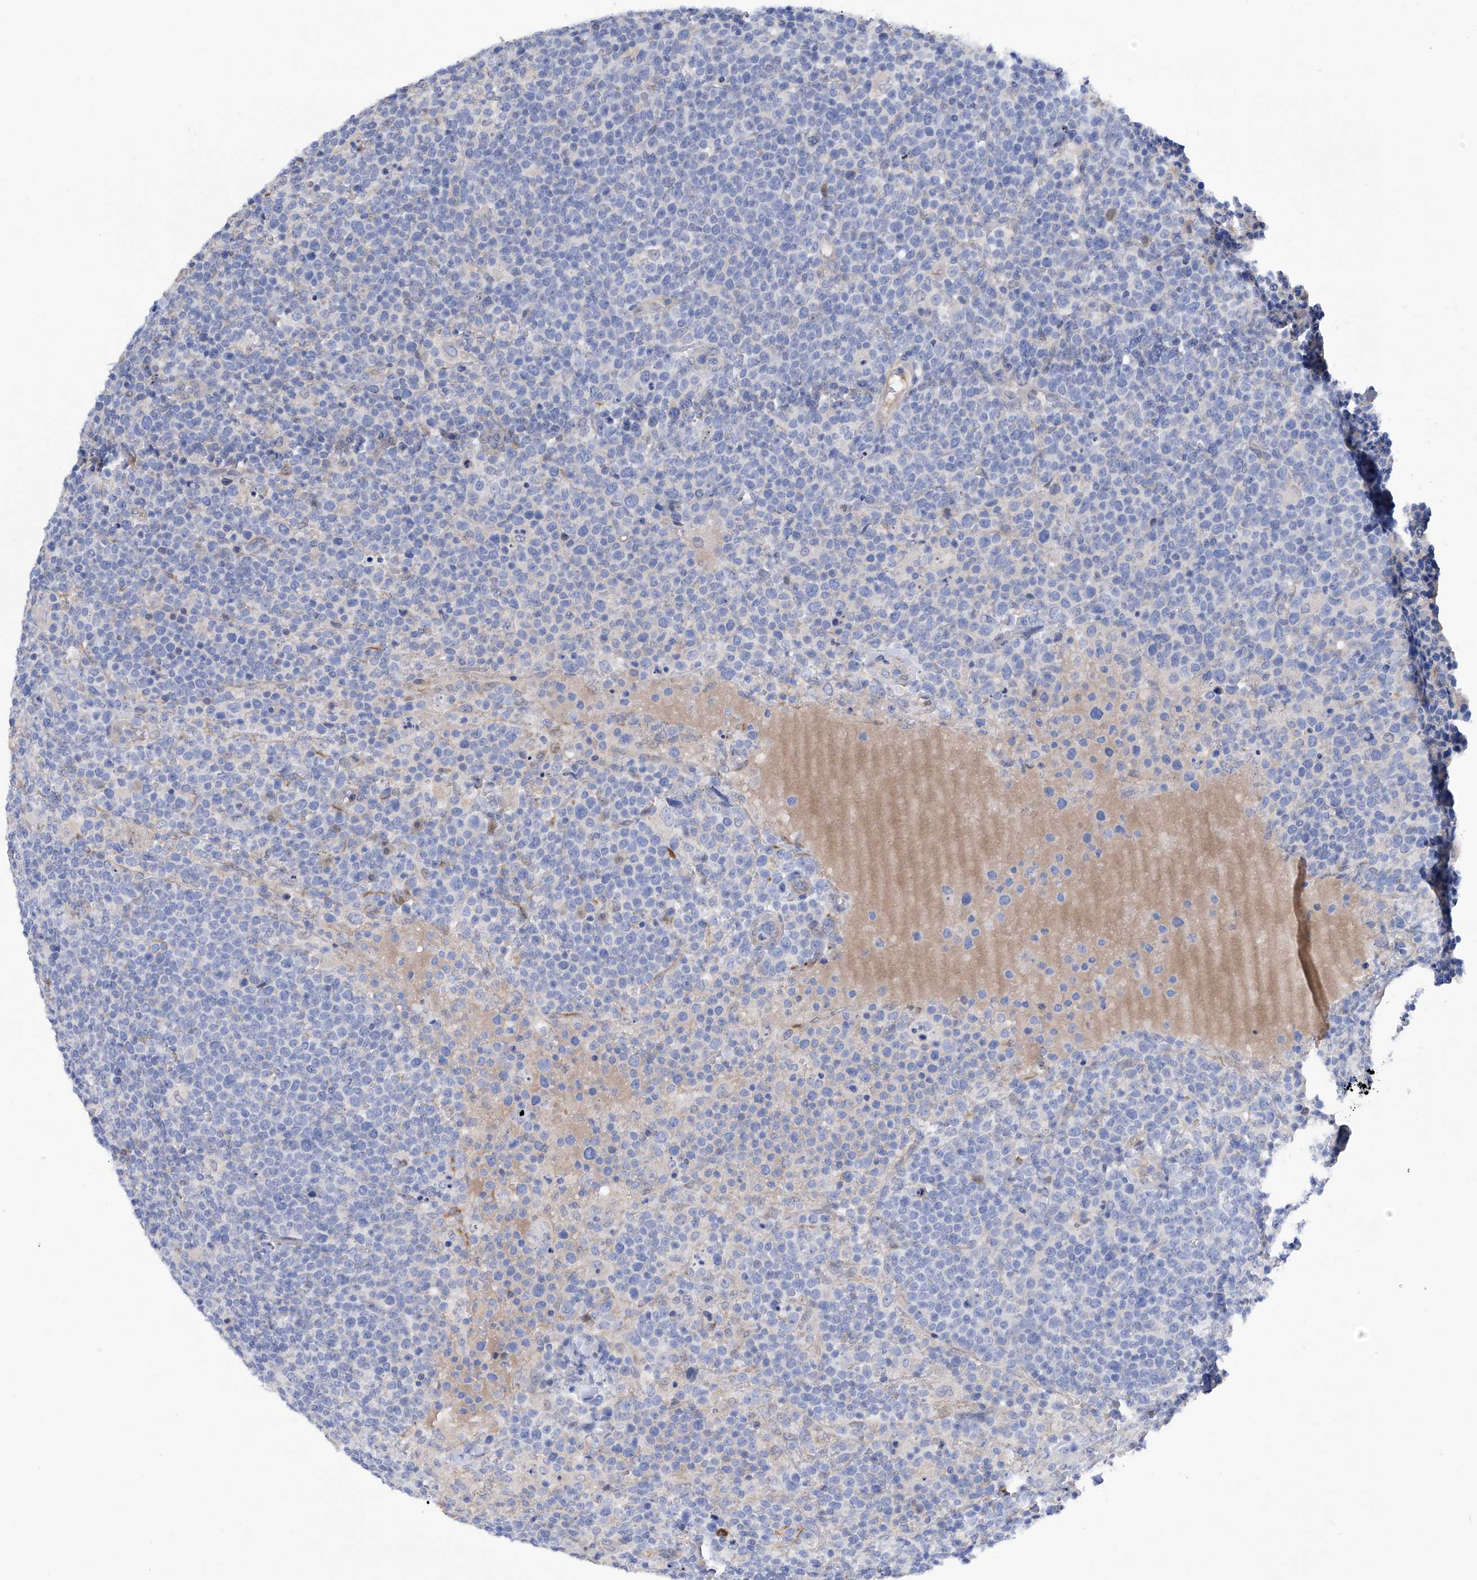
{"staining": {"intensity": "negative", "quantity": "none", "location": "none"}, "tissue": "lymphoma", "cell_type": "Tumor cells", "image_type": "cancer", "snomed": [{"axis": "morphology", "description": "Malignant lymphoma, non-Hodgkin's type, High grade"}, {"axis": "topography", "description": "Lymph node"}], "caption": "An image of human lymphoma is negative for staining in tumor cells.", "gene": "PGM3", "patient": {"sex": "male", "age": 61}}